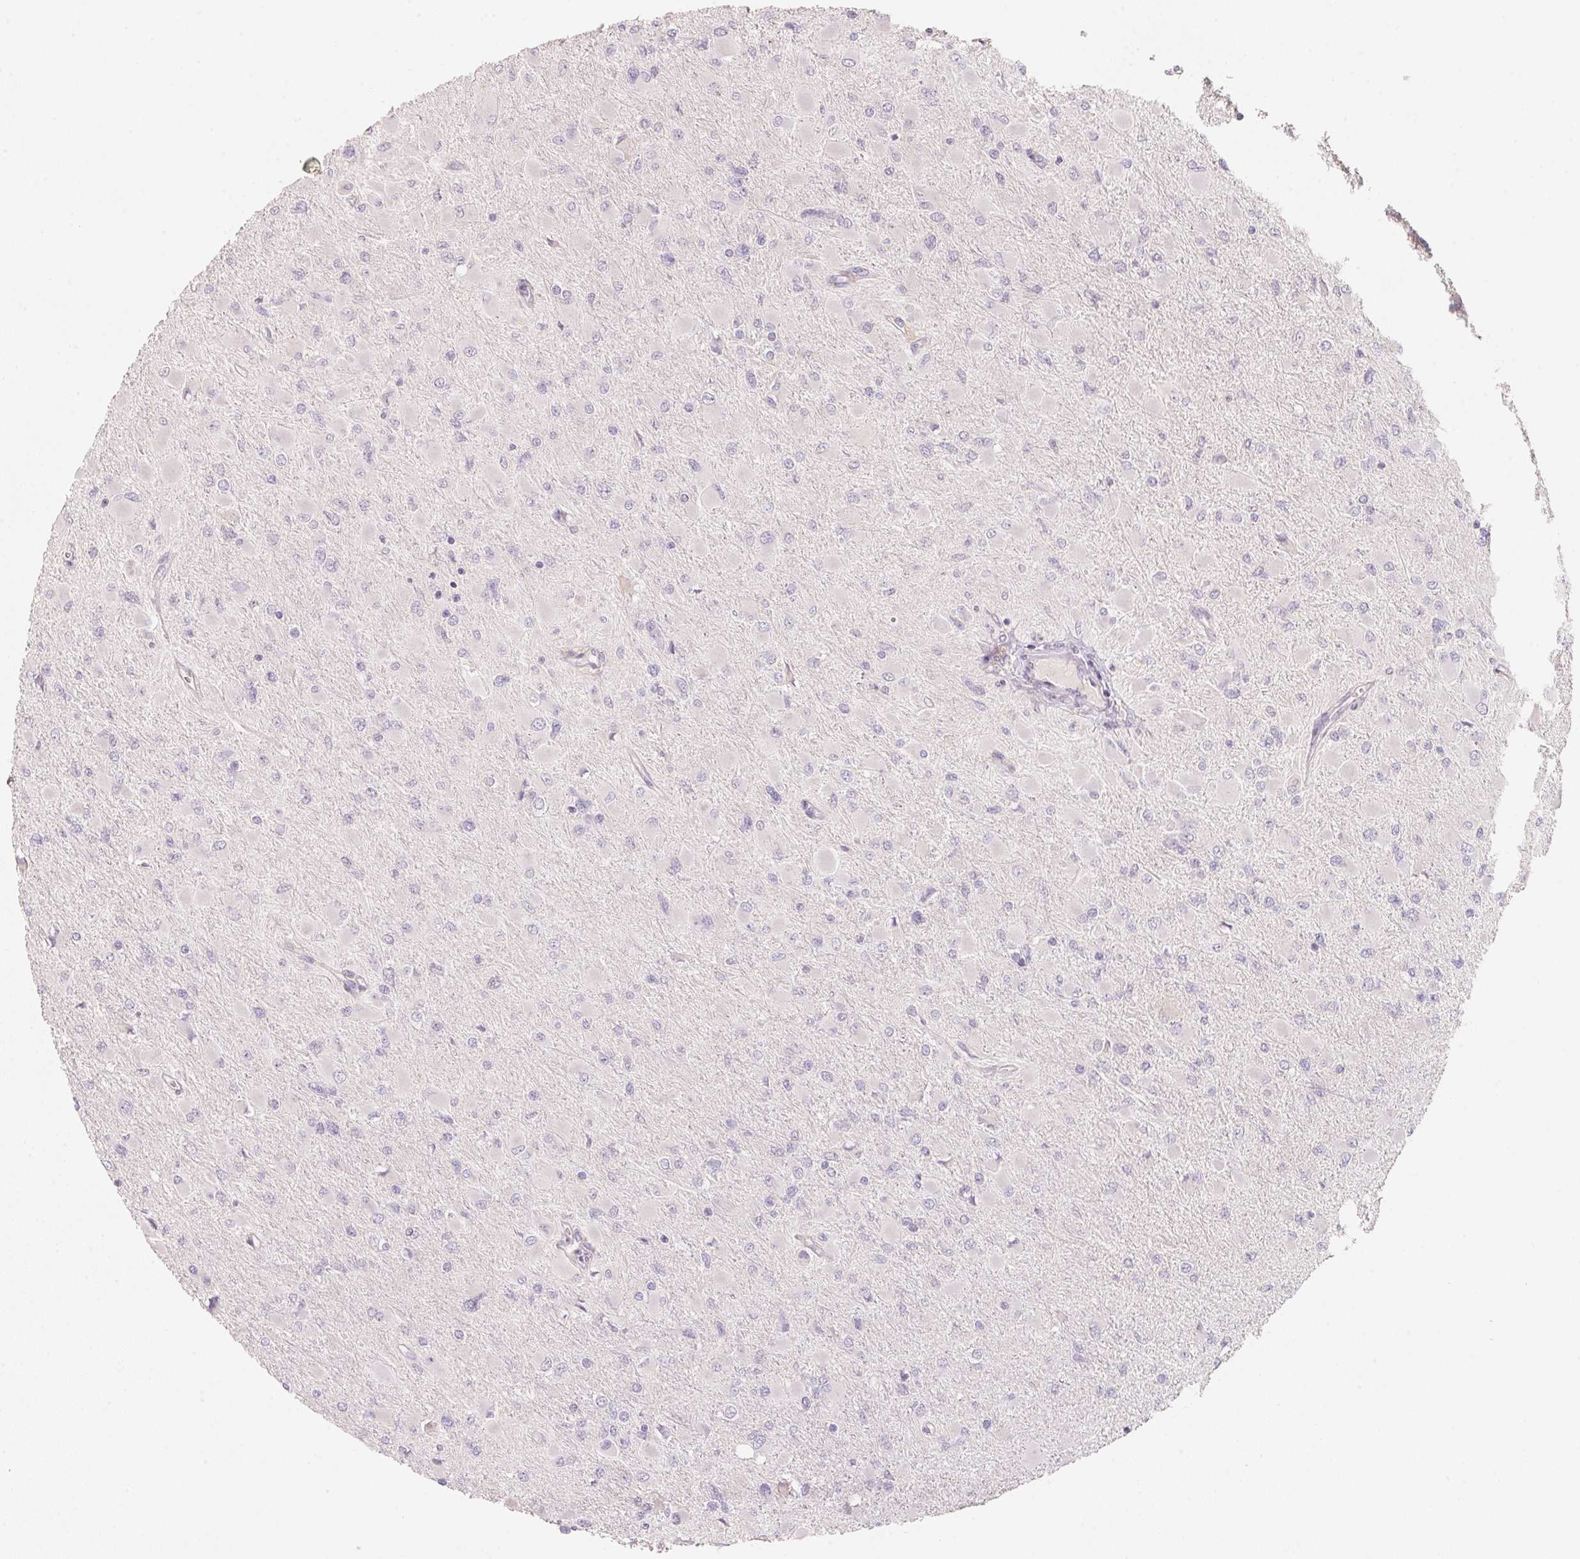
{"staining": {"intensity": "negative", "quantity": "none", "location": "none"}, "tissue": "glioma", "cell_type": "Tumor cells", "image_type": "cancer", "snomed": [{"axis": "morphology", "description": "Glioma, malignant, High grade"}, {"axis": "topography", "description": "Cerebral cortex"}], "caption": "Micrograph shows no significant protein staining in tumor cells of malignant high-grade glioma. (Immunohistochemistry (ihc), brightfield microscopy, high magnification).", "gene": "TREH", "patient": {"sex": "female", "age": 36}}